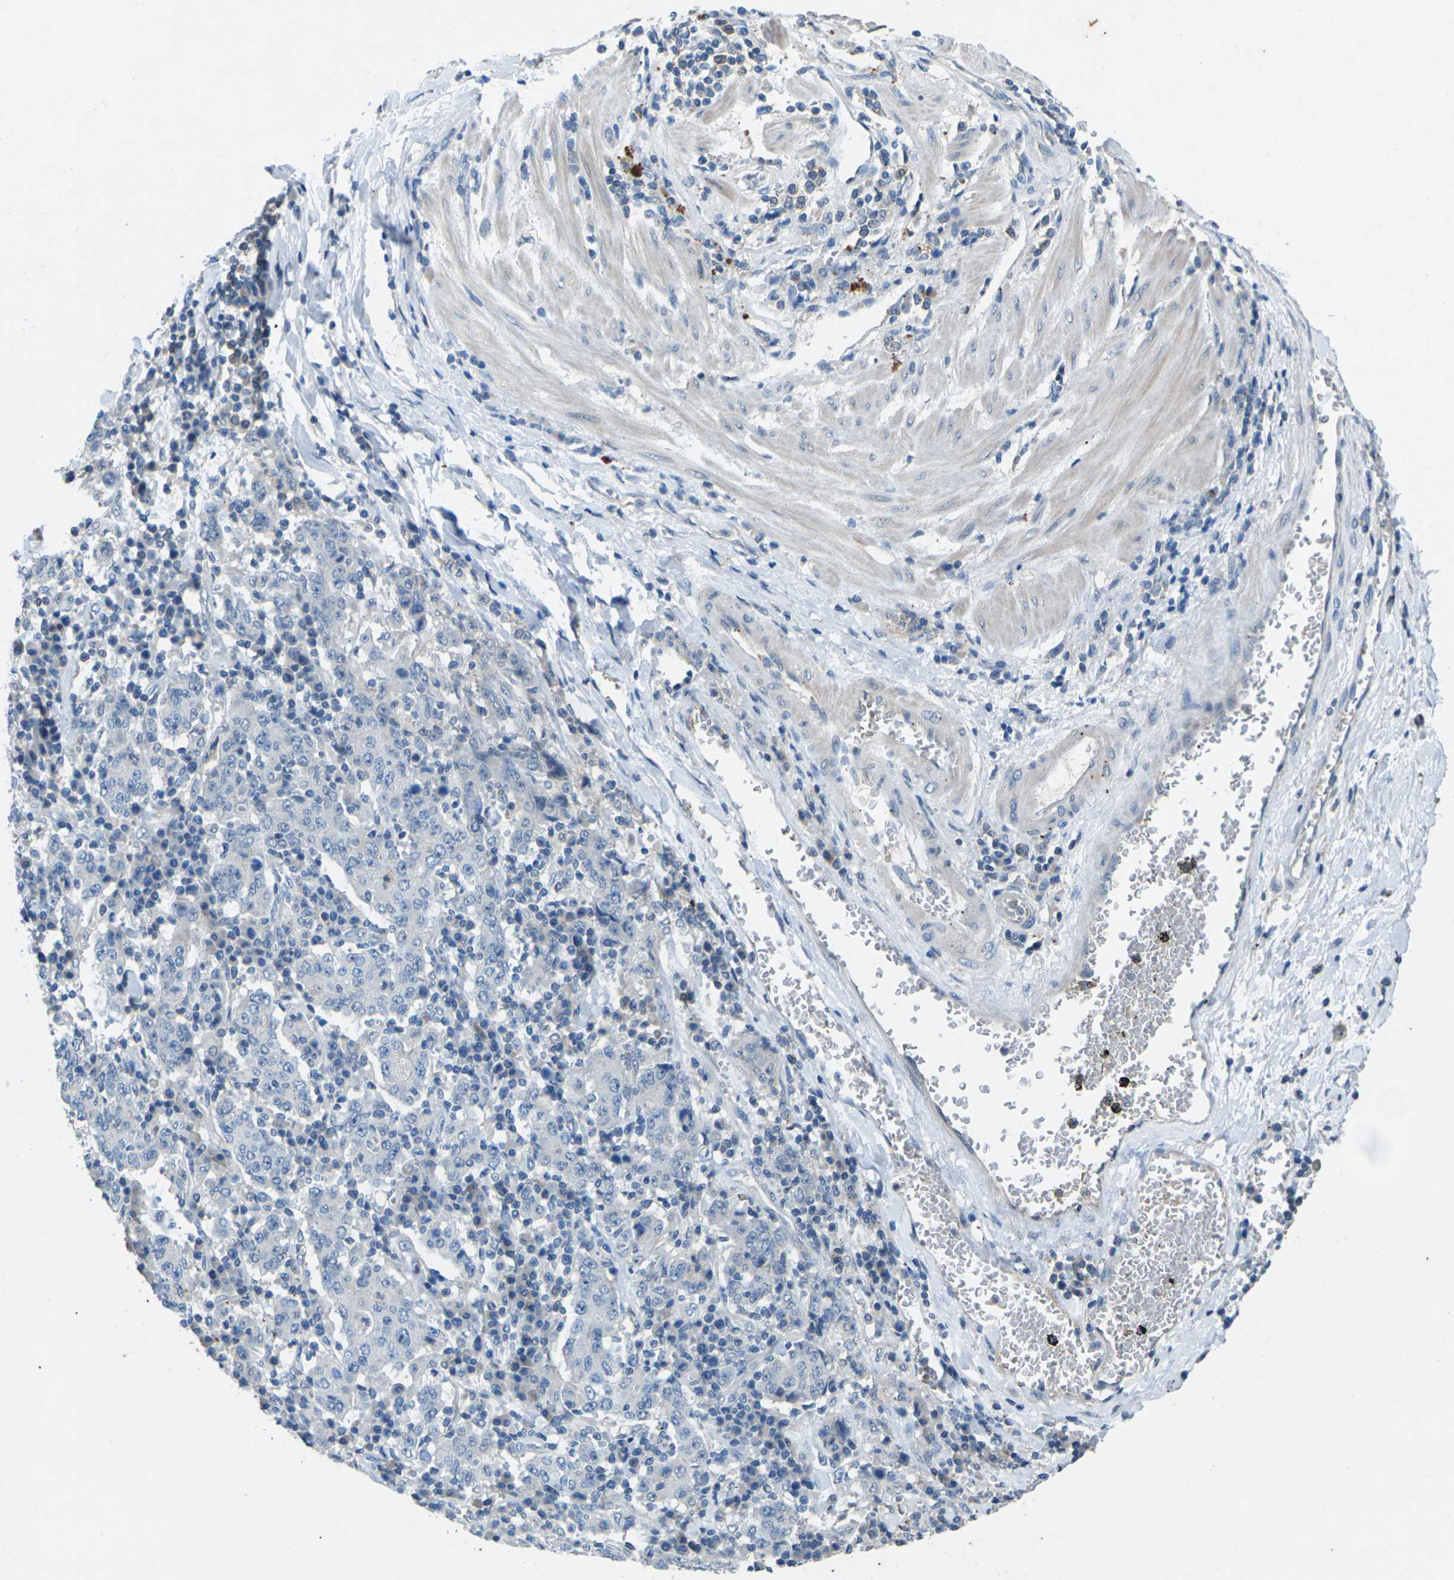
{"staining": {"intensity": "negative", "quantity": "none", "location": "none"}, "tissue": "stomach cancer", "cell_type": "Tumor cells", "image_type": "cancer", "snomed": [{"axis": "morphology", "description": "Normal tissue, NOS"}, {"axis": "morphology", "description": "Adenocarcinoma, NOS"}, {"axis": "topography", "description": "Stomach, upper"}, {"axis": "topography", "description": "Stomach"}], "caption": "Adenocarcinoma (stomach) was stained to show a protein in brown. There is no significant staining in tumor cells.", "gene": "SIGLEC14", "patient": {"sex": "male", "age": 59}}